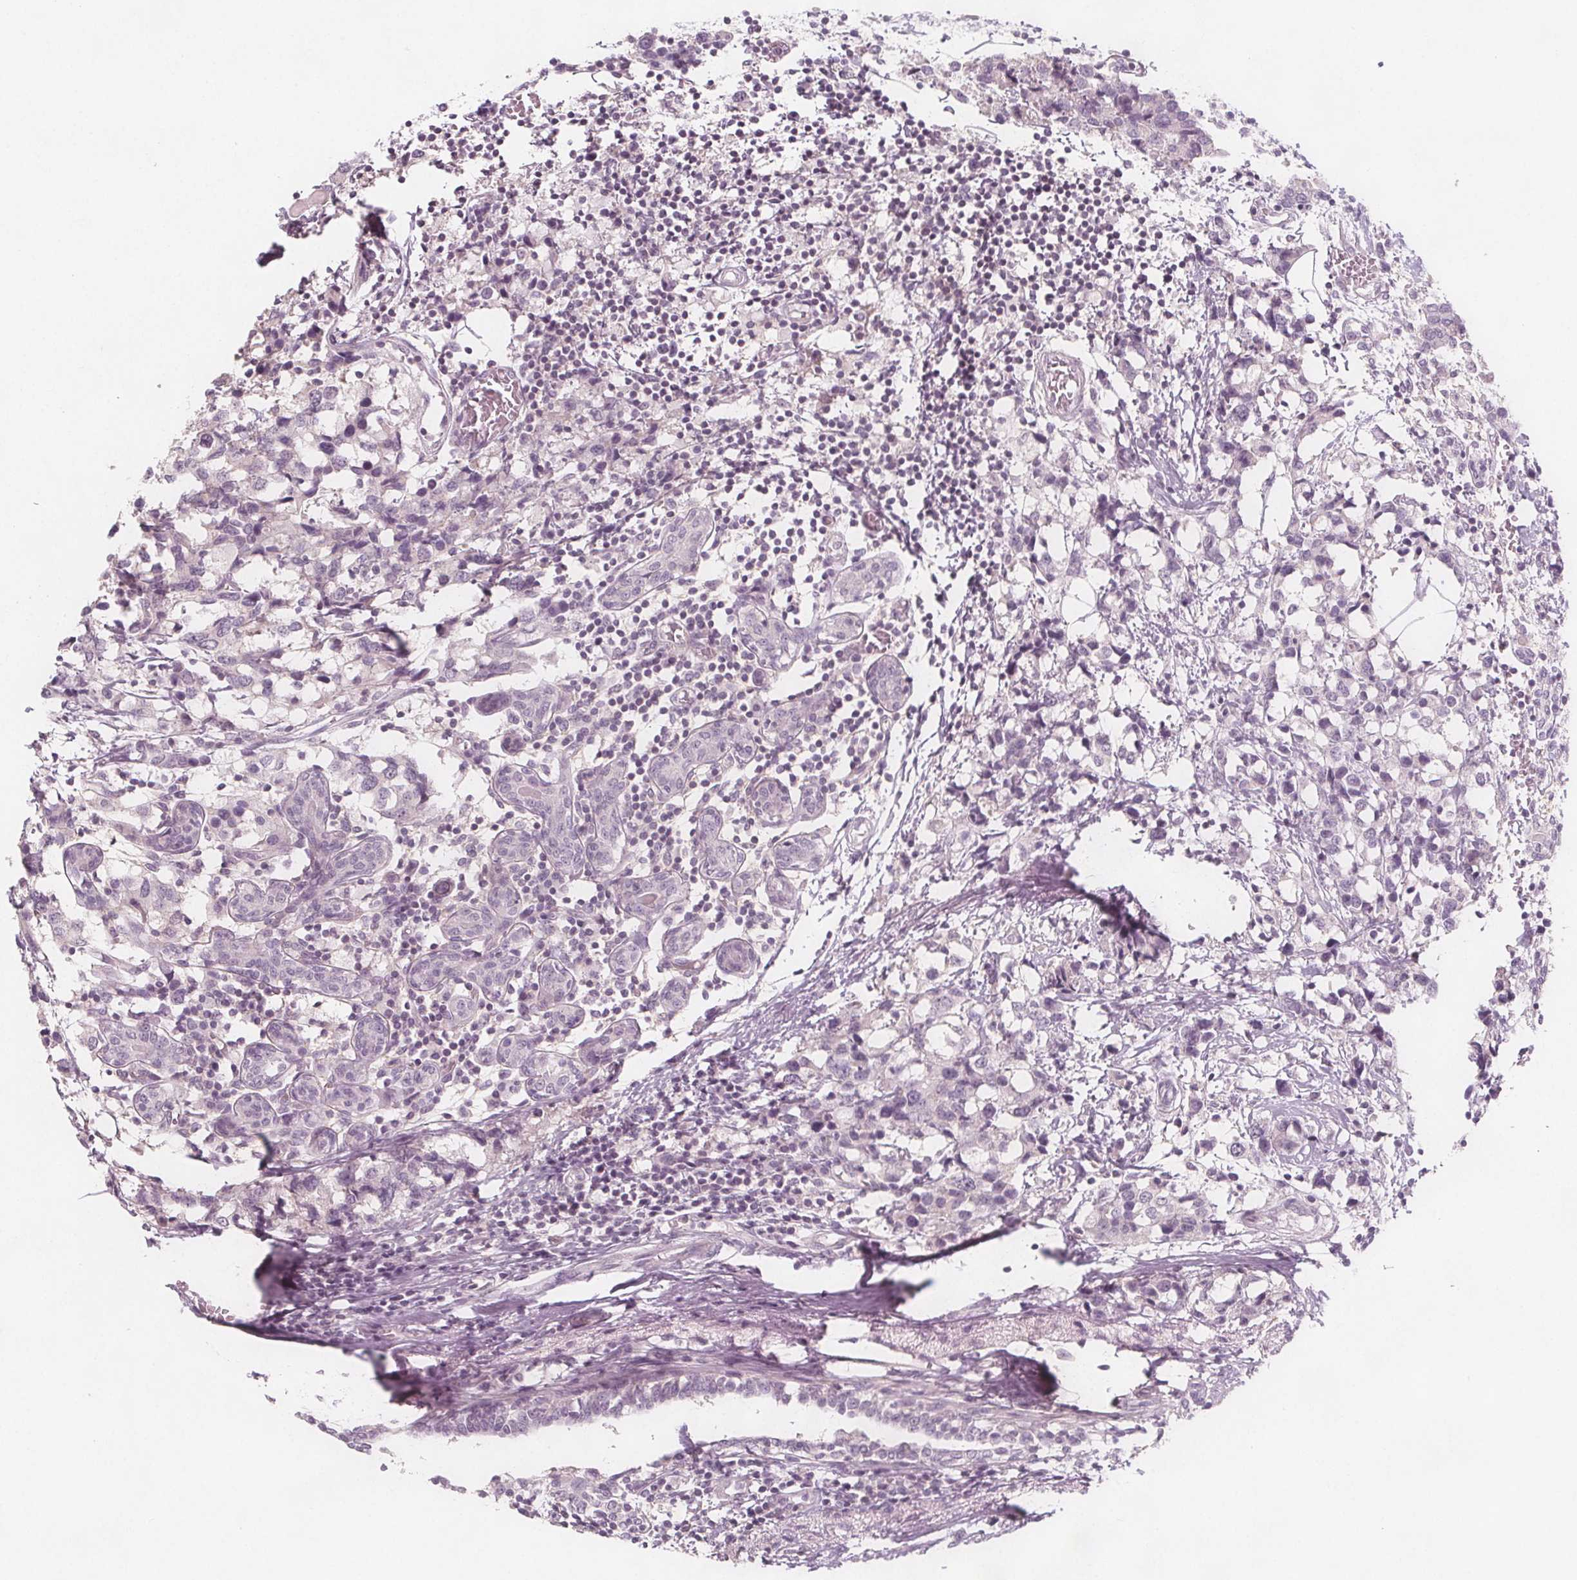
{"staining": {"intensity": "negative", "quantity": "none", "location": "none"}, "tissue": "breast cancer", "cell_type": "Tumor cells", "image_type": "cancer", "snomed": [{"axis": "morphology", "description": "Lobular carcinoma"}, {"axis": "topography", "description": "Breast"}], "caption": "Immunohistochemistry micrograph of breast cancer stained for a protein (brown), which reveals no positivity in tumor cells.", "gene": "C1orf167", "patient": {"sex": "female", "age": 59}}